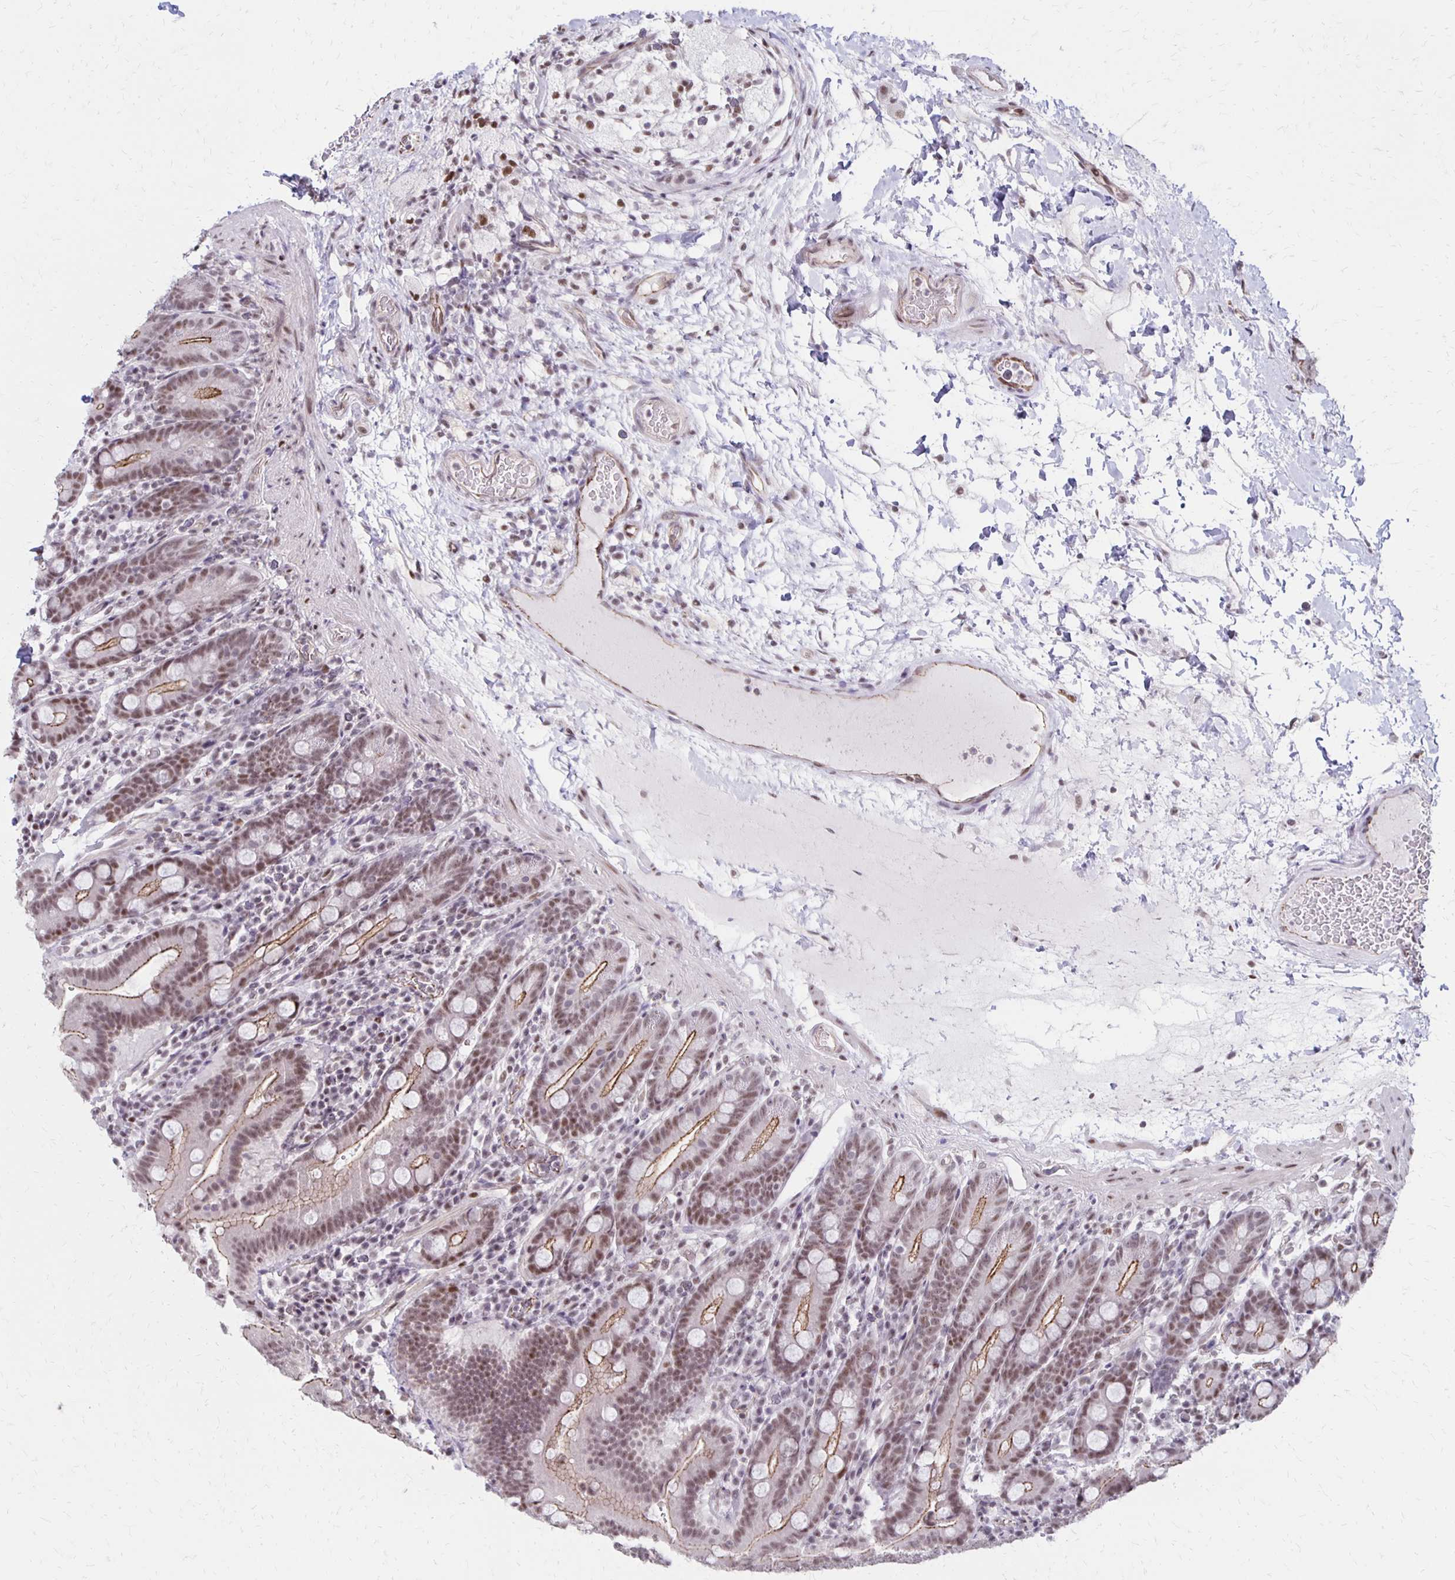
{"staining": {"intensity": "moderate", "quantity": ">75%", "location": "cytoplasmic/membranous,nuclear"}, "tissue": "small intestine", "cell_type": "Glandular cells", "image_type": "normal", "snomed": [{"axis": "morphology", "description": "Normal tissue, NOS"}, {"axis": "topography", "description": "Small intestine"}], "caption": "Small intestine stained for a protein displays moderate cytoplasmic/membranous,nuclear positivity in glandular cells. (Stains: DAB in brown, nuclei in blue, Microscopy: brightfield microscopy at high magnification).", "gene": "DDB2", "patient": {"sex": "male", "age": 26}}